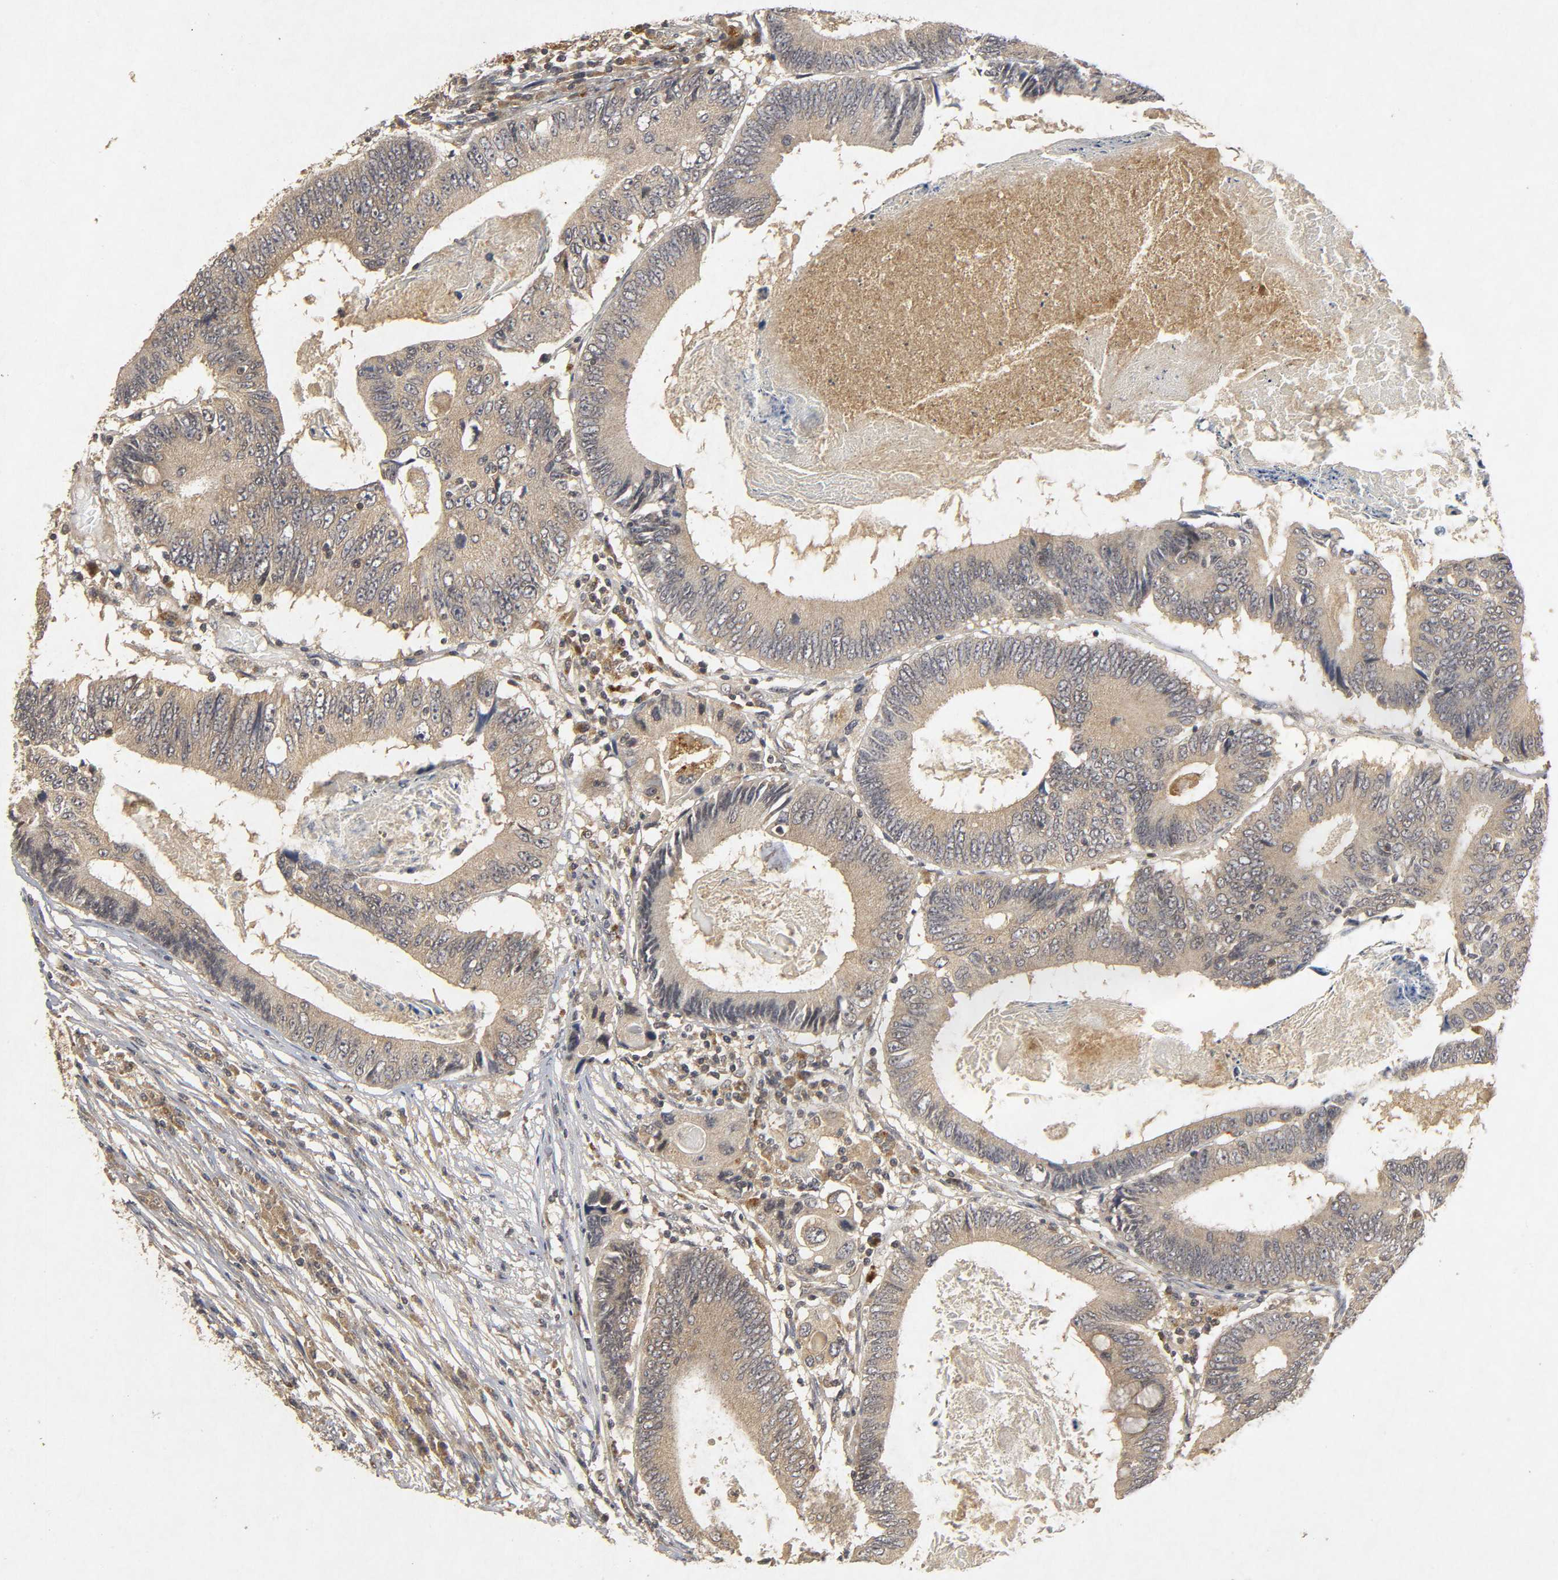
{"staining": {"intensity": "moderate", "quantity": ">75%", "location": "cytoplasmic/membranous"}, "tissue": "colorectal cancer", "cell_type": "Tumor cells", "image_type": "cancer", "snomed": [{"axis": "morphology", "description": "Adenocarcinoma, NOS"}, {"axis": "topography", "description": "Colon"}], "caption": "This image reveals immunohistochemistry (IHC) staining of human colorectal cancer, with medium moderate cytoplasmic/membranous staining in approximately >75% of tumor cells.", "gene": "TRAF6", "patient": {"sex": "female", "age": 78}}